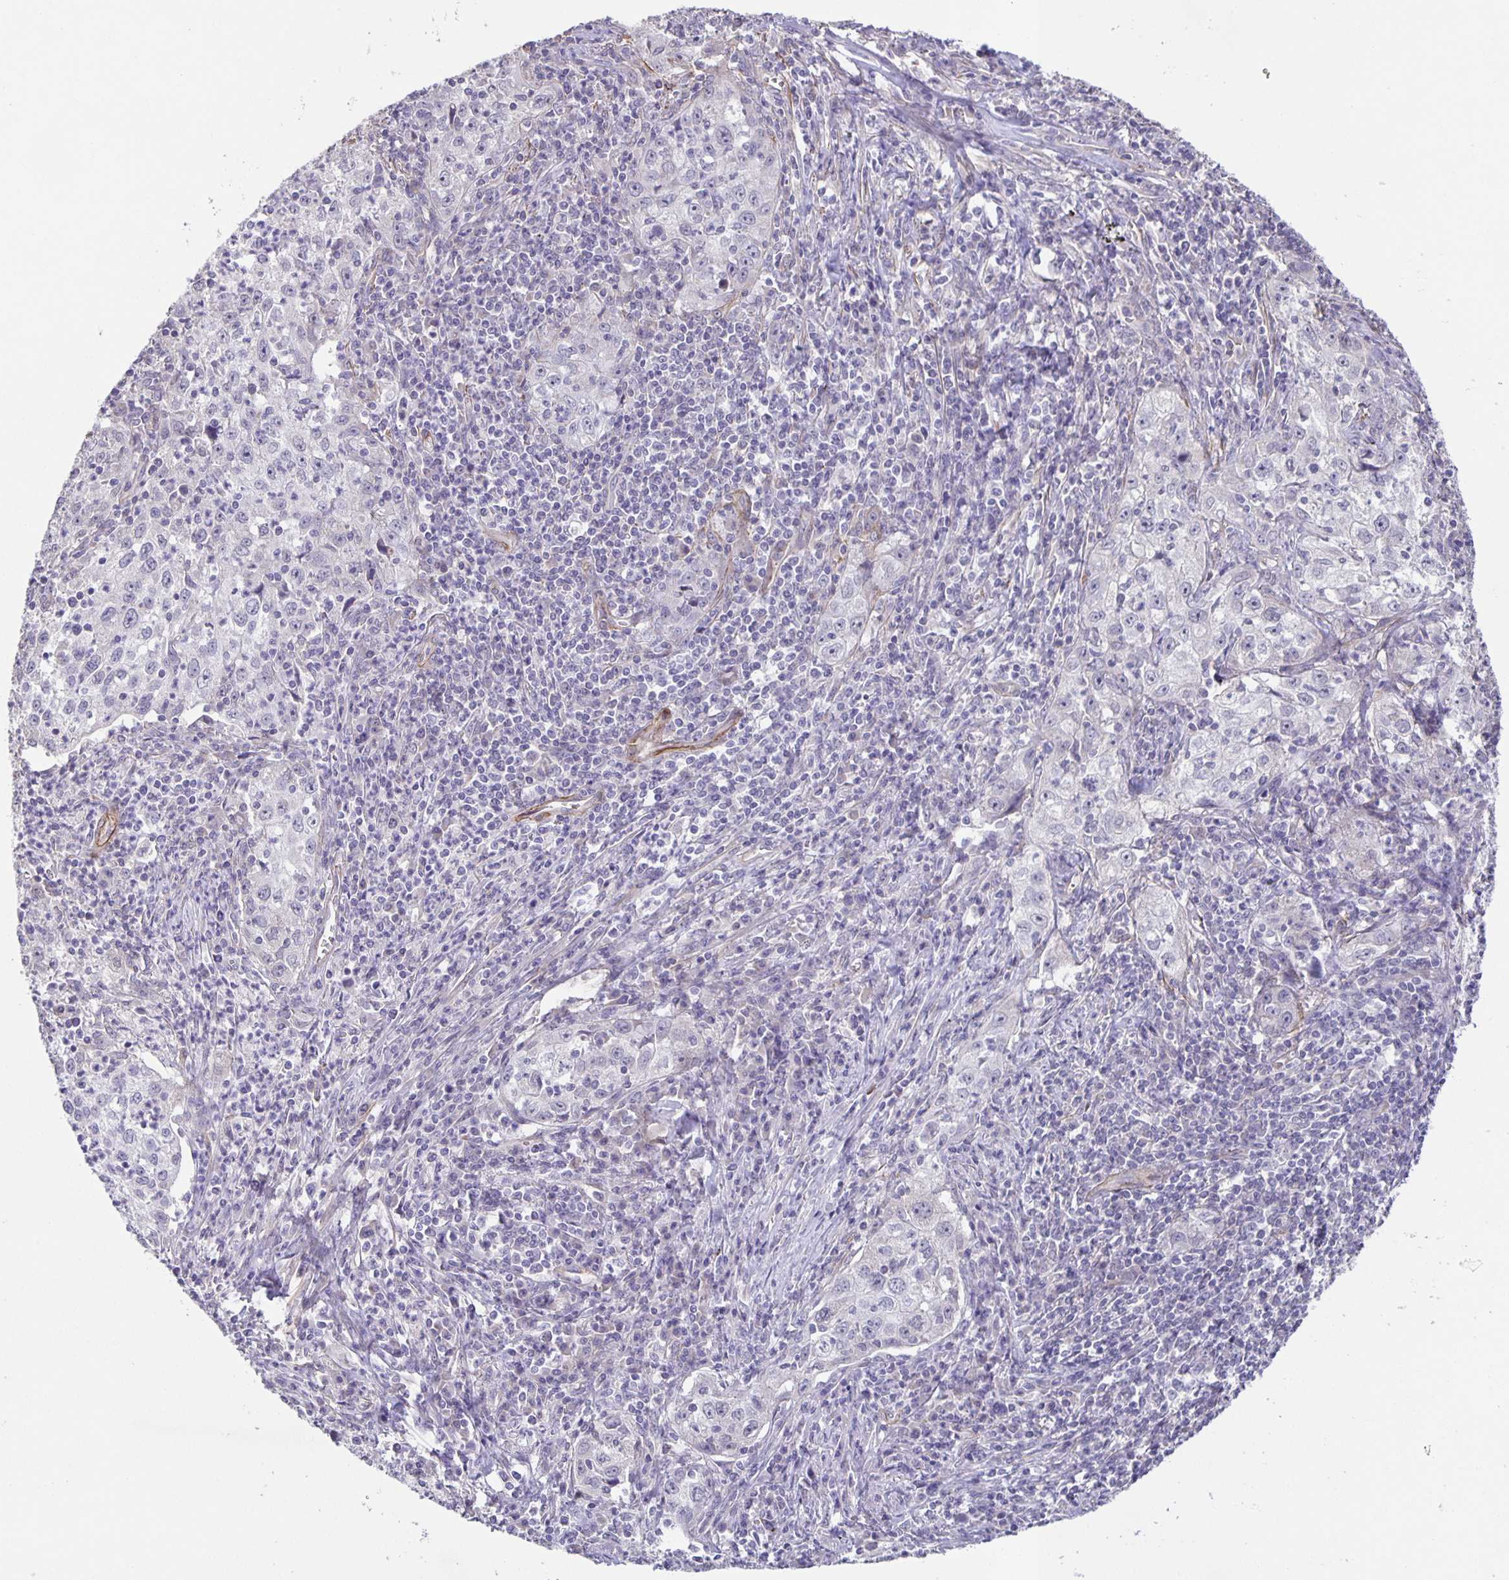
{"staining": {"intensity": "negative", "quantity": "none", "location": "none"}, "tissue": "lung cancer", "cell_type": "Tumor cells", "image_type": "cancer", "snomed": [{"axis": "morphology", "description": "Squamous cell carcinoma, NOS"}, {"axis": "topography", "description": "Lung"}], "caption": "This is an IHC photomicrograph of human lung cancer. There is no expression in tumor cells.", "gene": "SRCIN1", "patient": {"sex": "male", "age": 71}}